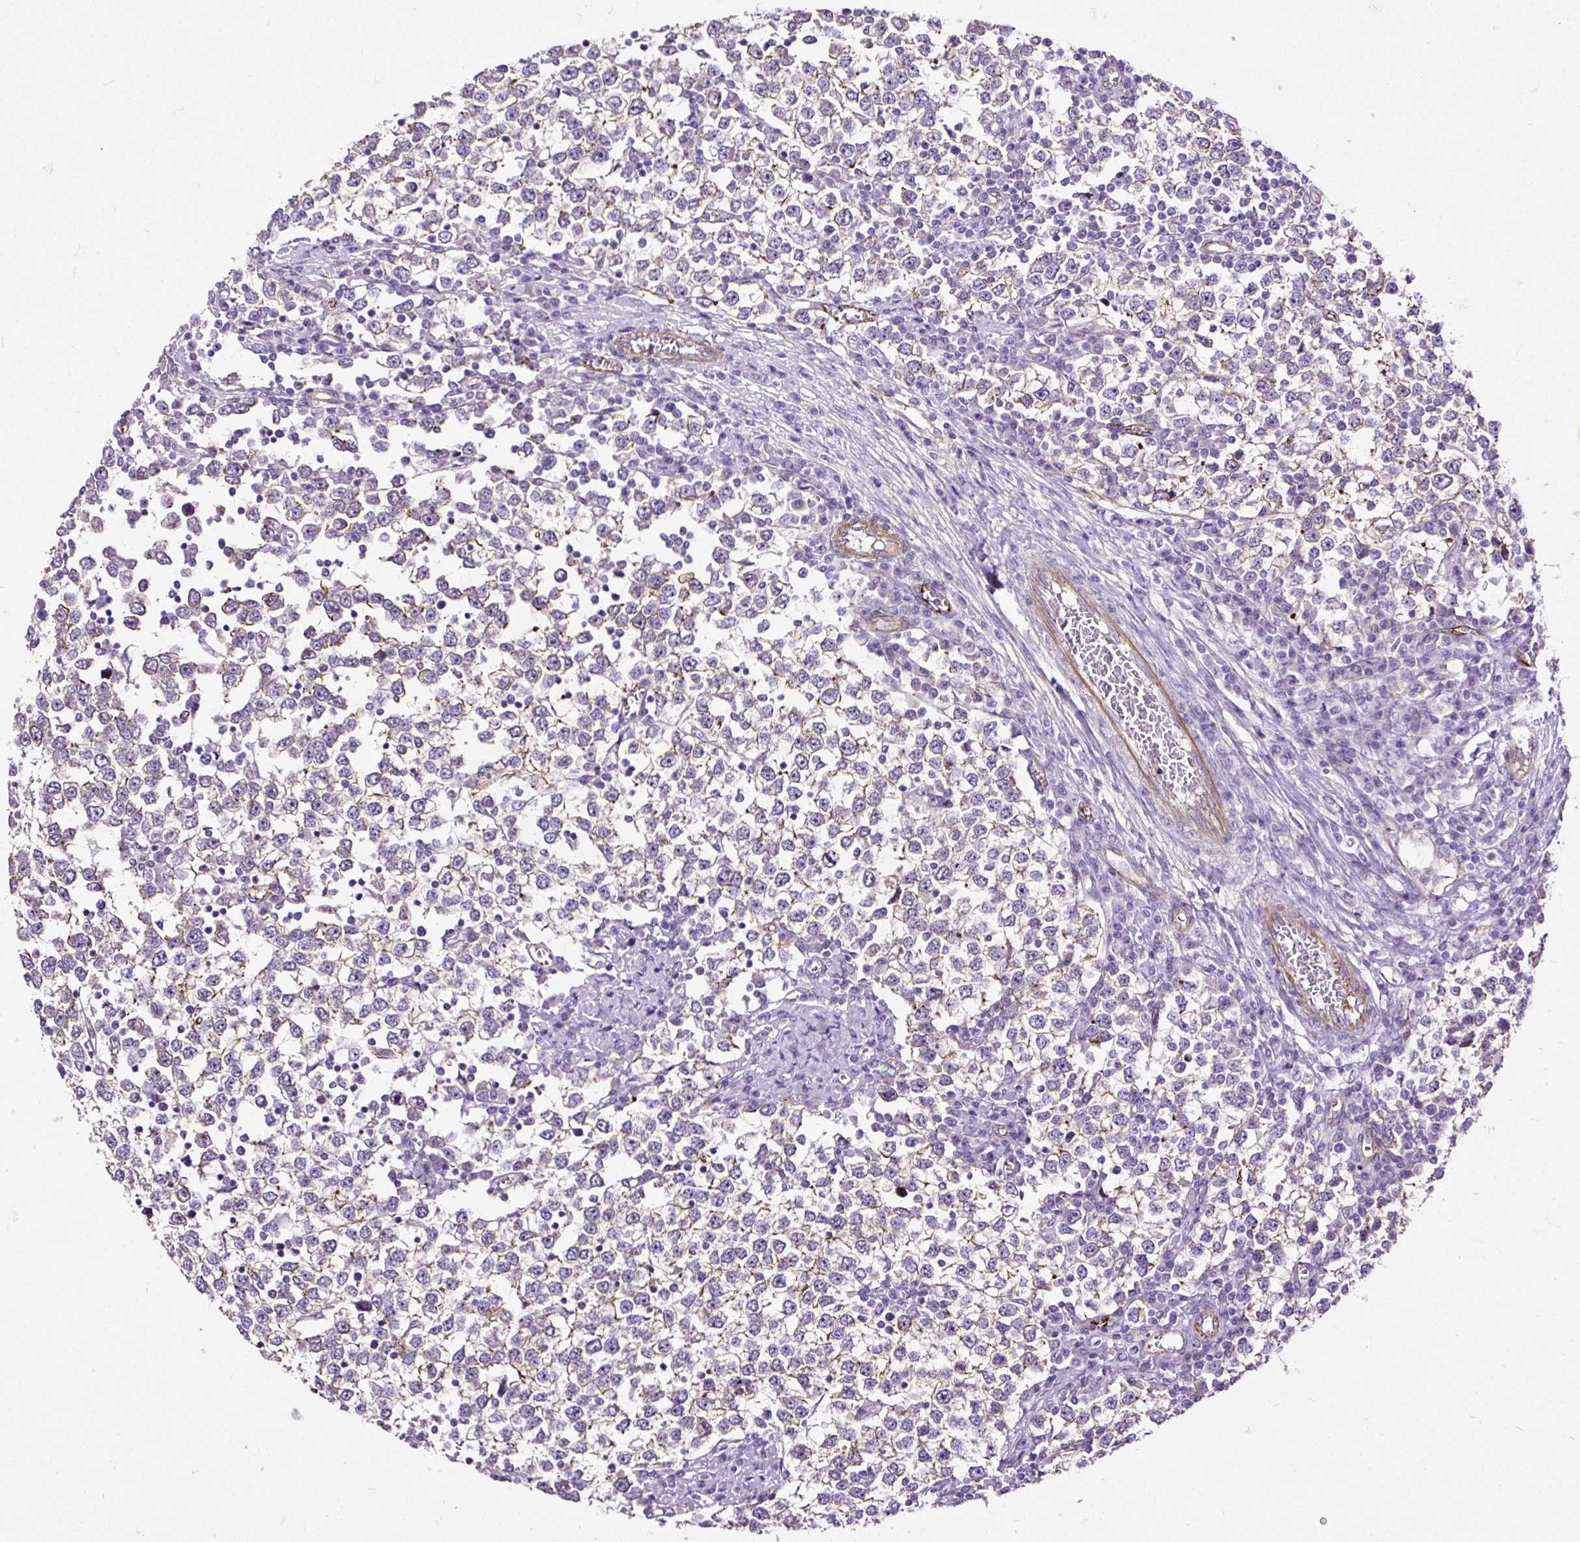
{"staining": {"intensity": "negative", "quantity": "none", "location": "none"}, "tissue": "testis cancer", "cell_type": "Tumor cells", "image_type": "cancer", "snomed": [{"axis": "morphology", "description": "Seminoma, NOS"}, {"axis": "topography", "description": "Testis"}], "caption": "This is an IHC histopathology image of testis cancer (seminoma). There is no staining in tumor cells.", "gene": "MAGEB16", "patient": {"sex": "male", "age": 65}}